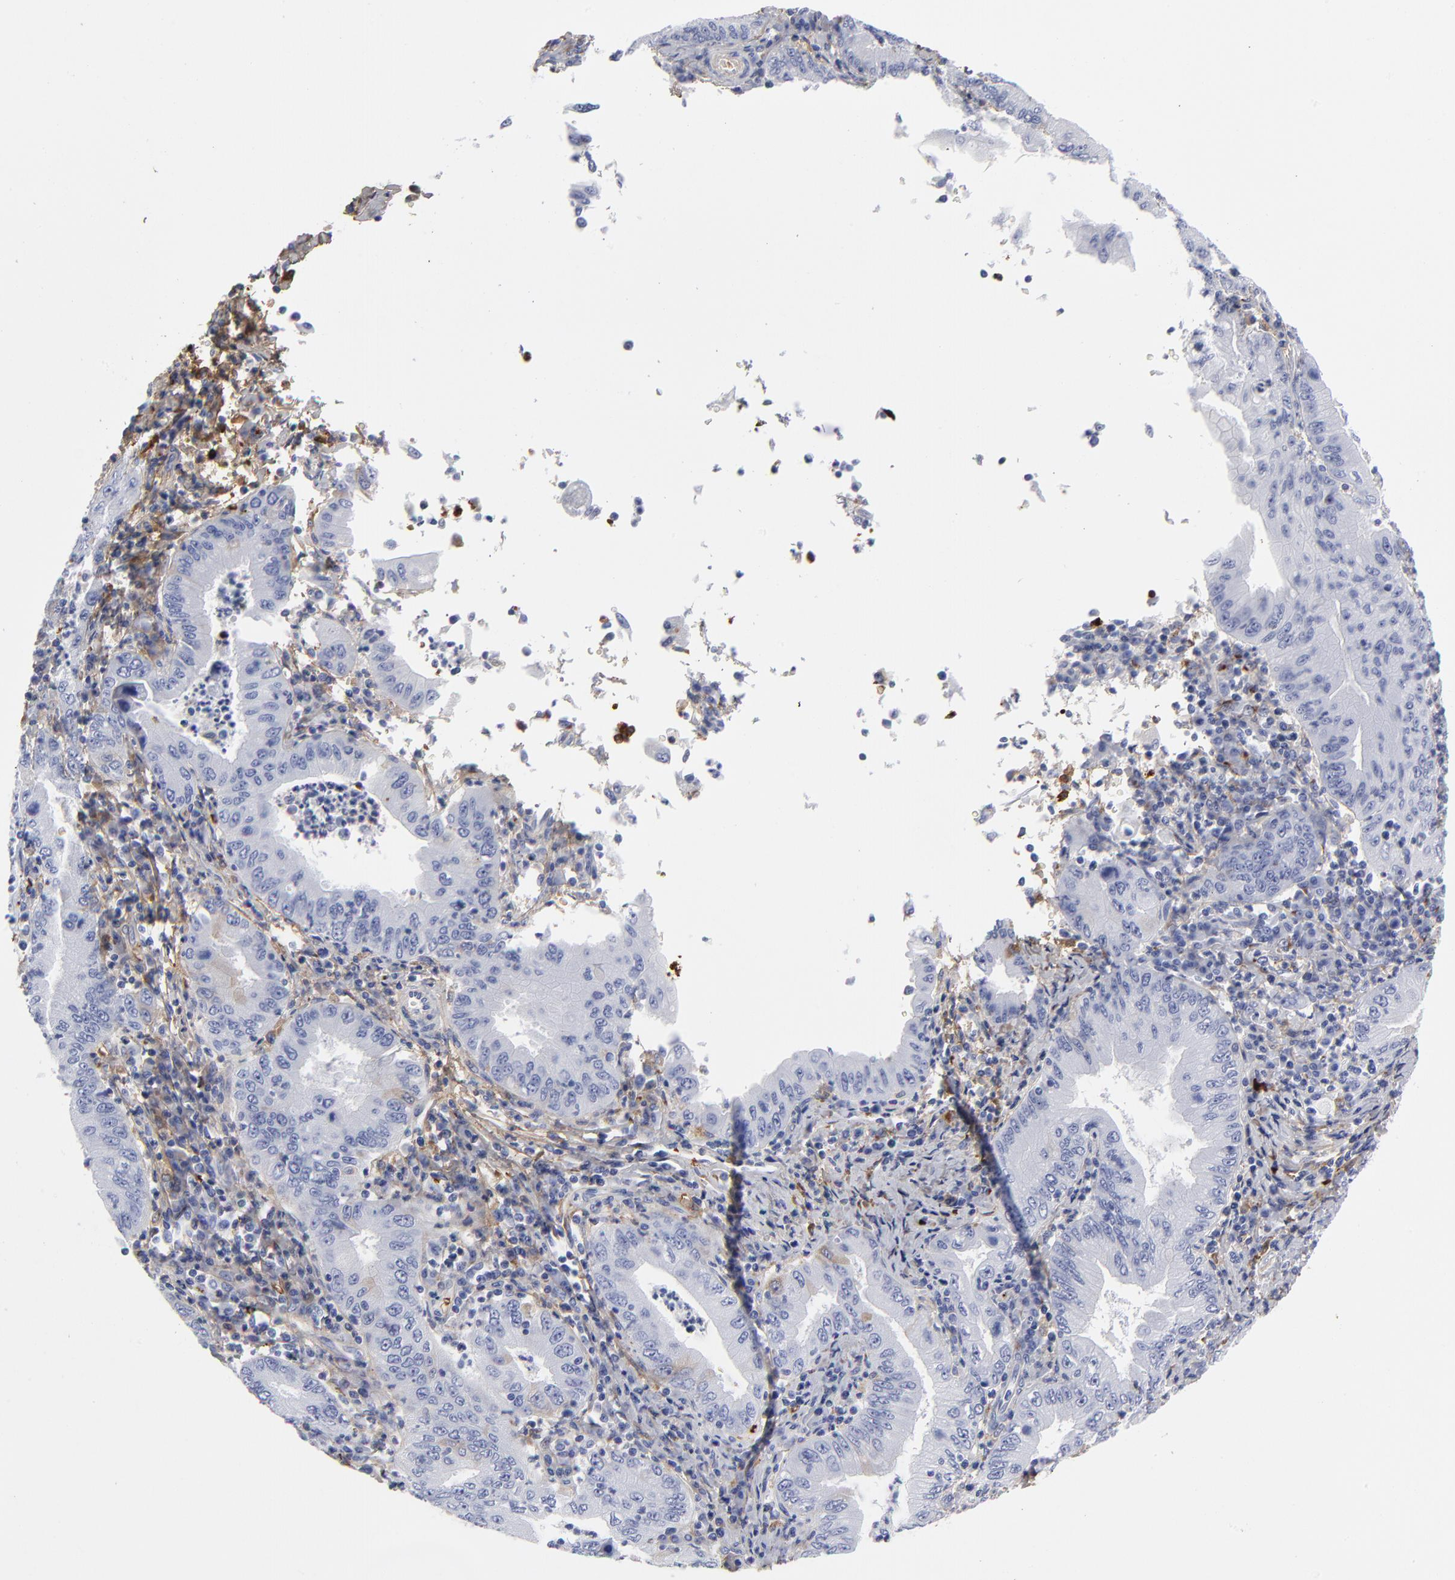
{"staining": {"intensity": "moderate", "quantity": "<25%", "location": "cytoplasmic/membranous"}, "tissue": "stomach cancer", "cell_type": "Tumor cells", "image_type": "cancer", "snomed": [{"axis": "morphology", "description": "Normal tissue, NOS"}, {"axis": "morphology", "description": "Adenocarcinoma, NOS"}, {"axis": "topography", "description": "Esophagus"}, {"axis": "topography", "description": "Stomach, upper"}, {"axis": "topography", "description": "Peripheral nerve tissue"}], "caption": "Stomach adenocarcinoma stained with a protein marker demonstrates moderate staining in tumor cells.", "gene": "DCN", "patient": {"sex": "male", "age": 62}}